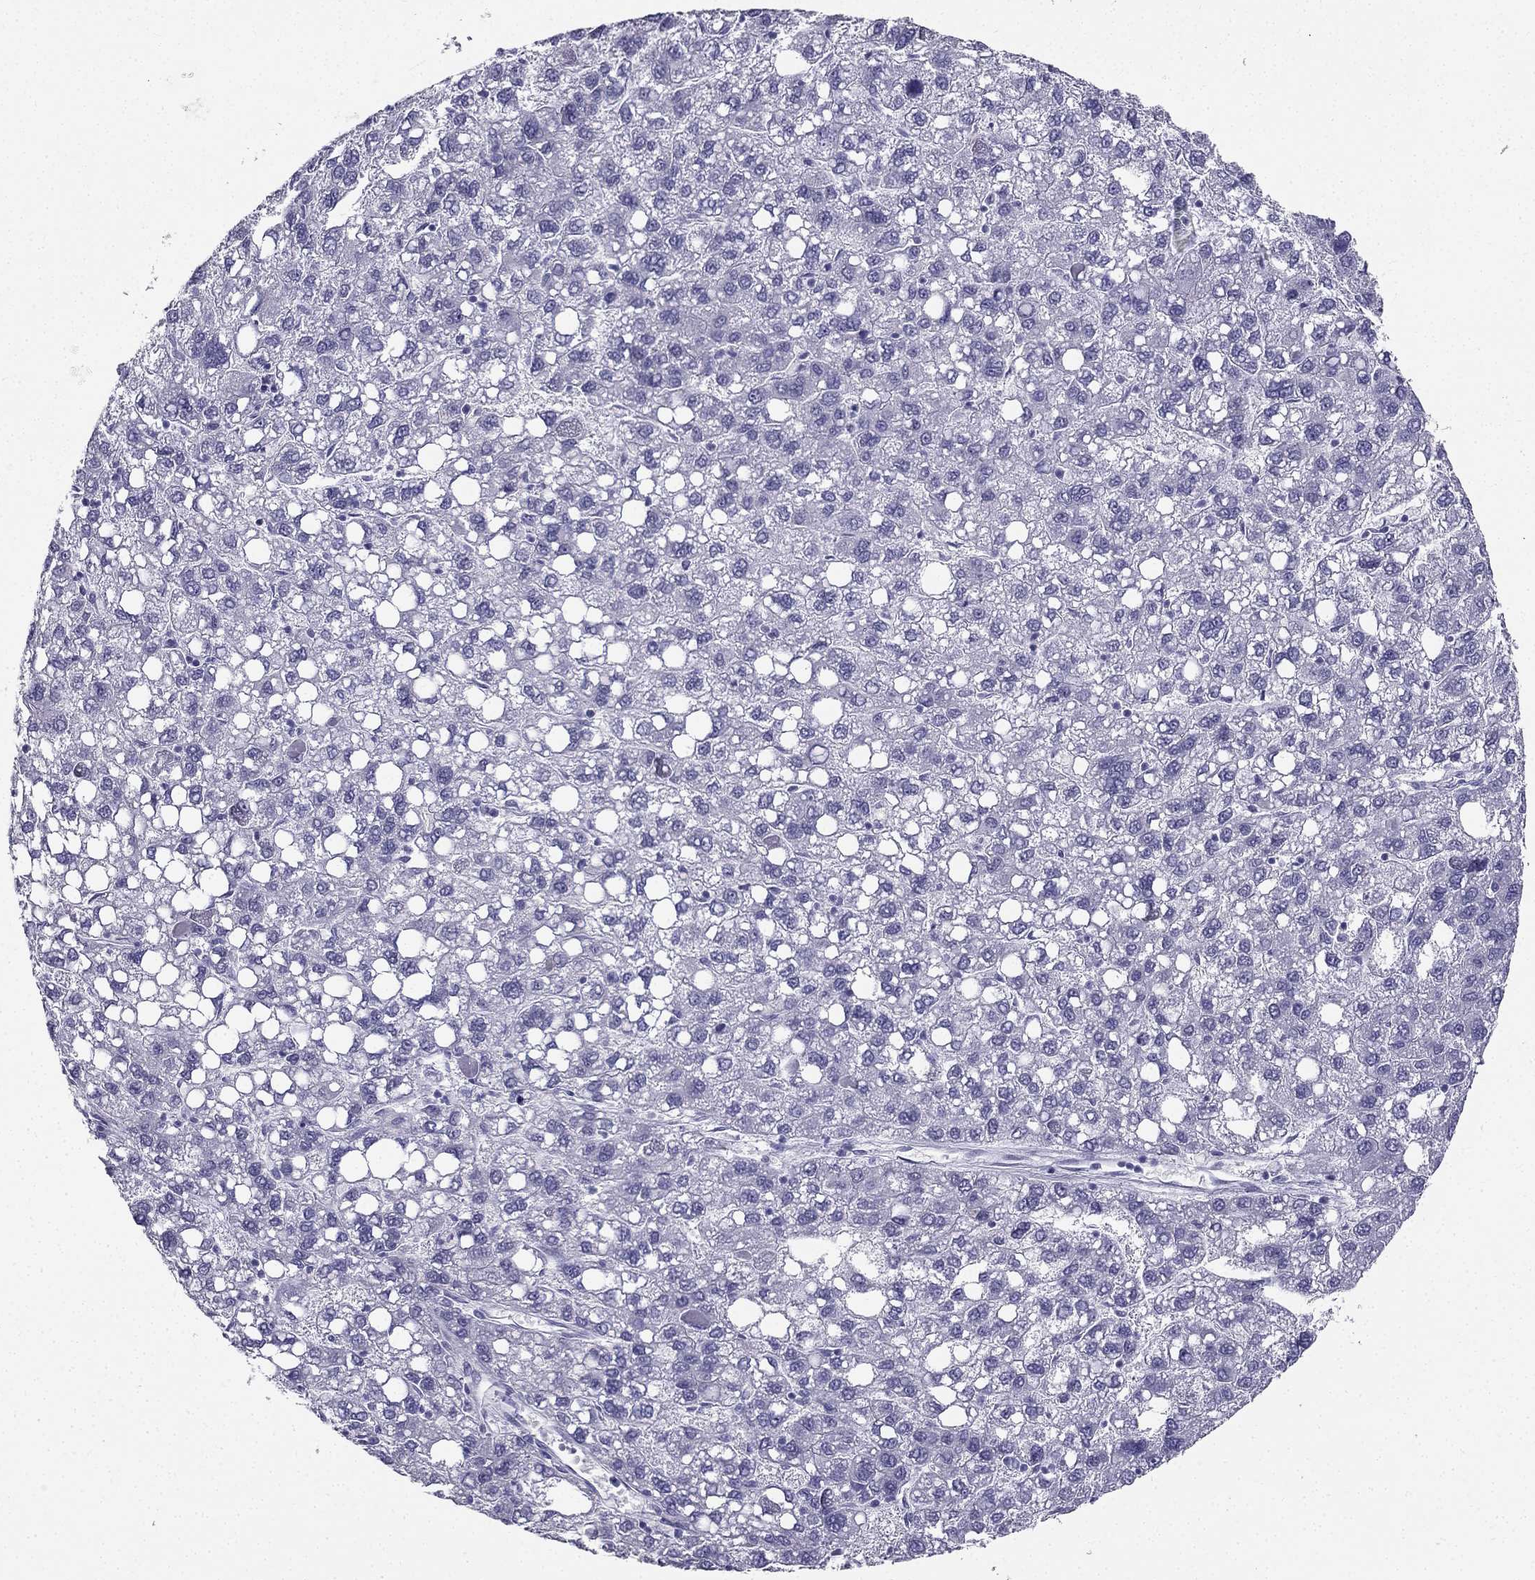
{"staining": {"intensity": "negative", "quantity": "none", "location": "none"}, "tissue": "liver cancer", "cell_type": "Tumor cells", "image_type": "cancer", "snomed": [{"axis": "morphology", "description": "Carcinoma, Hepatocellular, NOS"}, {"axis": "topography", "description": "Liver"}], "caption": "This is an immunohistochemistry micrograph of human liver cancer (hepatocellular carcinoma). There is no expression in tumor cells.", "gene": "TFF3", "patient": {"sex": "female", "age": 82}}